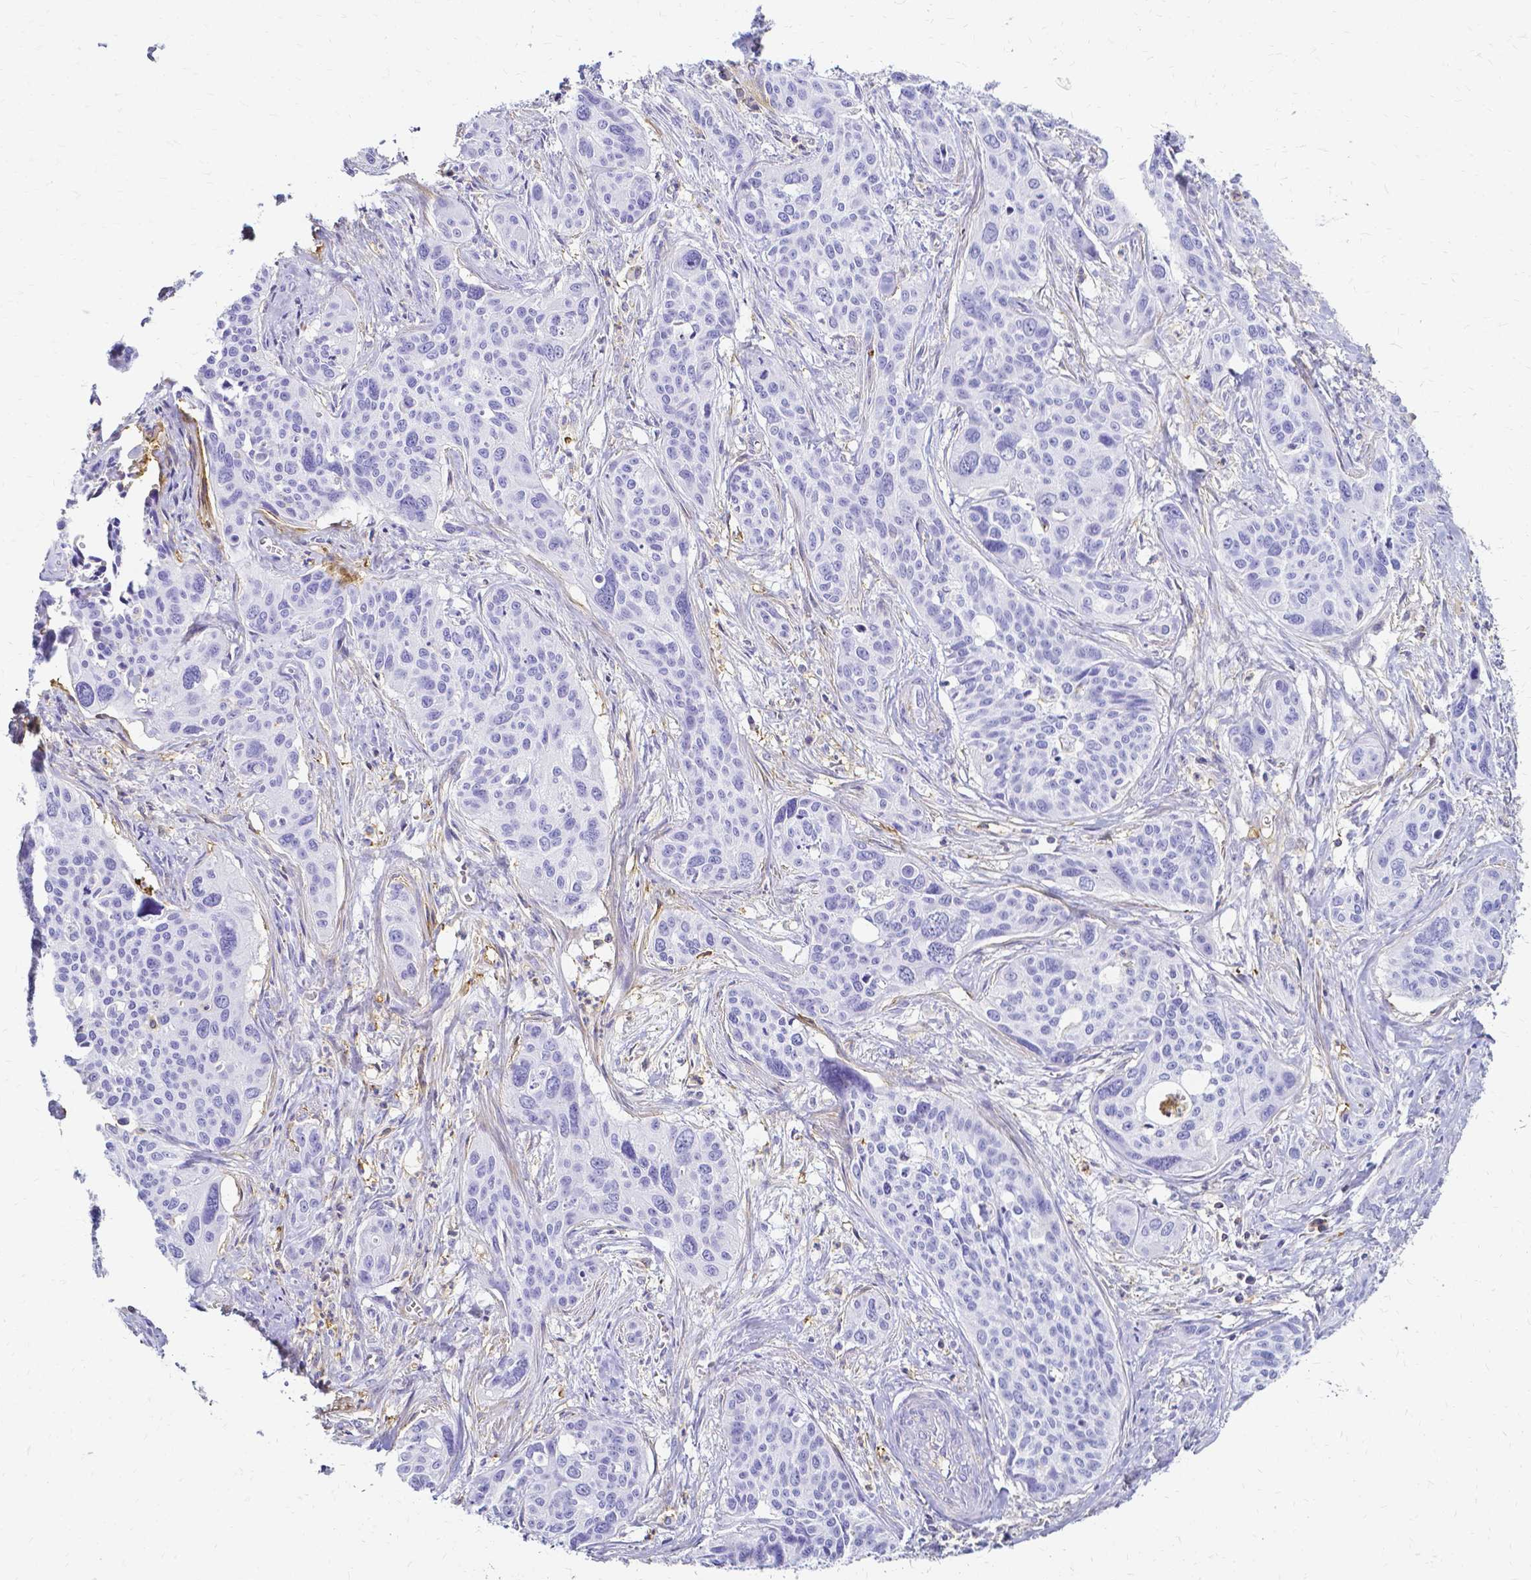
{"staining": {"intensity": "negative", "quantity": "none", "location": "none"}, "tissue": "cervical cancer", "cell_type": "Tumor cells", "image_type": "cancer", "snomed": [{"axis": "morphology", "description": "Squamous cell carcinoma, NOS"}, {"axis": "topography", "description": "Cervix"}], "caption": "High power microscopy micrograph of an IHC image of cervical cancer, revealing no significant positivity in tumor cells.", "gene": "HSPA12A", "patient": {"sex": "female", "age": 31}}